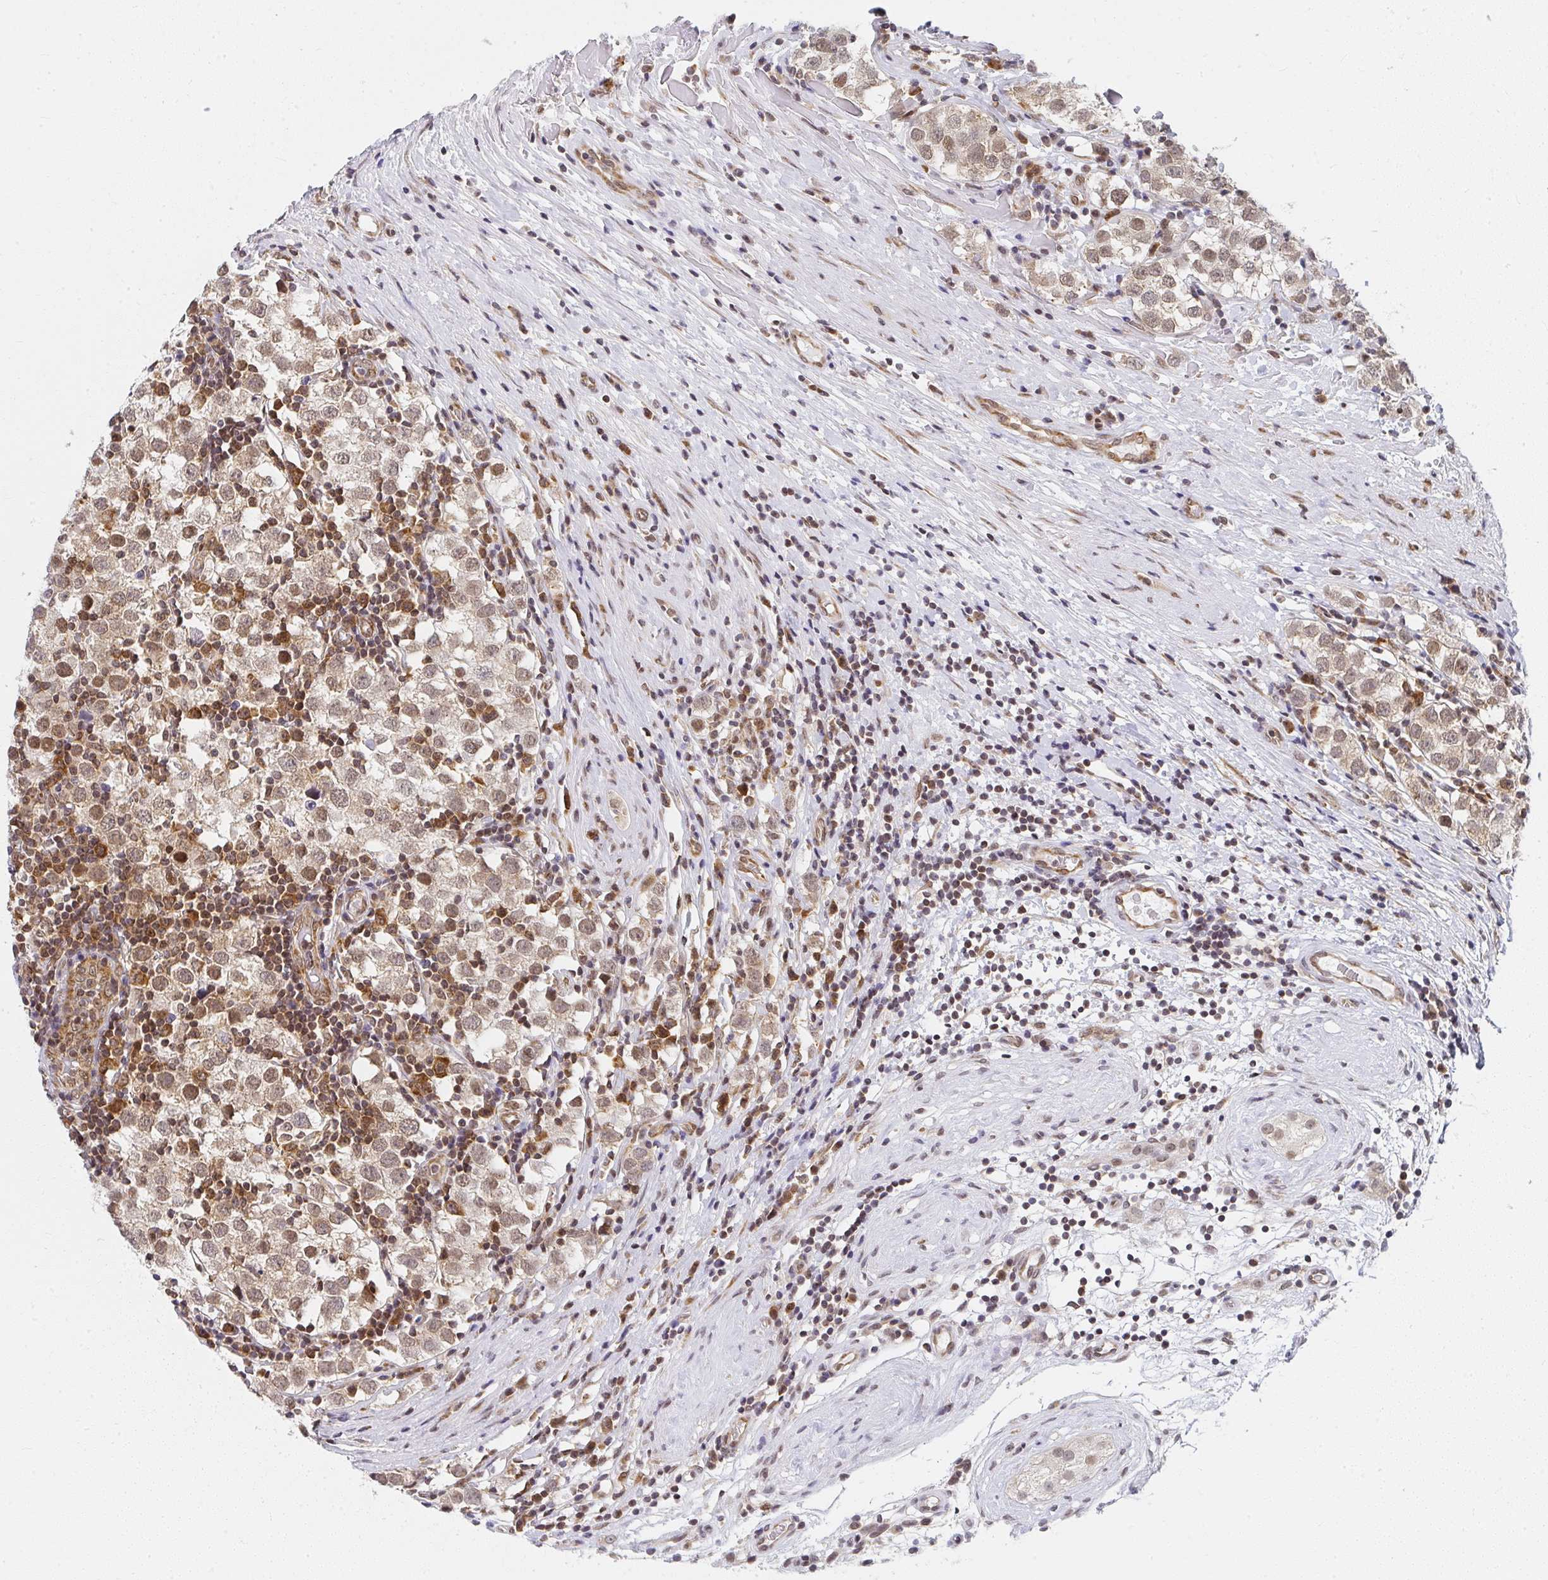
{"staining": {"intensity": "moderate", "quantity": ">75%", "location": "cytoplasmic/membranous,nuclear"}, "tissue": "testis cancer", "cell_type": "Tumor cells", "image_type": "cancer", "snomed": [{"axis": "morphology", "description": "Seminoma, NOS"}, {"axis": "topography", "description": "Testis"}], "caption": "Brown immunohistochemical staining in human testis cancer shows moderate cytoplasmic/membranous and nuclear positivity in approximately >75% of tumor cells.", "gene": "SYNCRIP", "patient": {"sex": "male", "age": 34}}